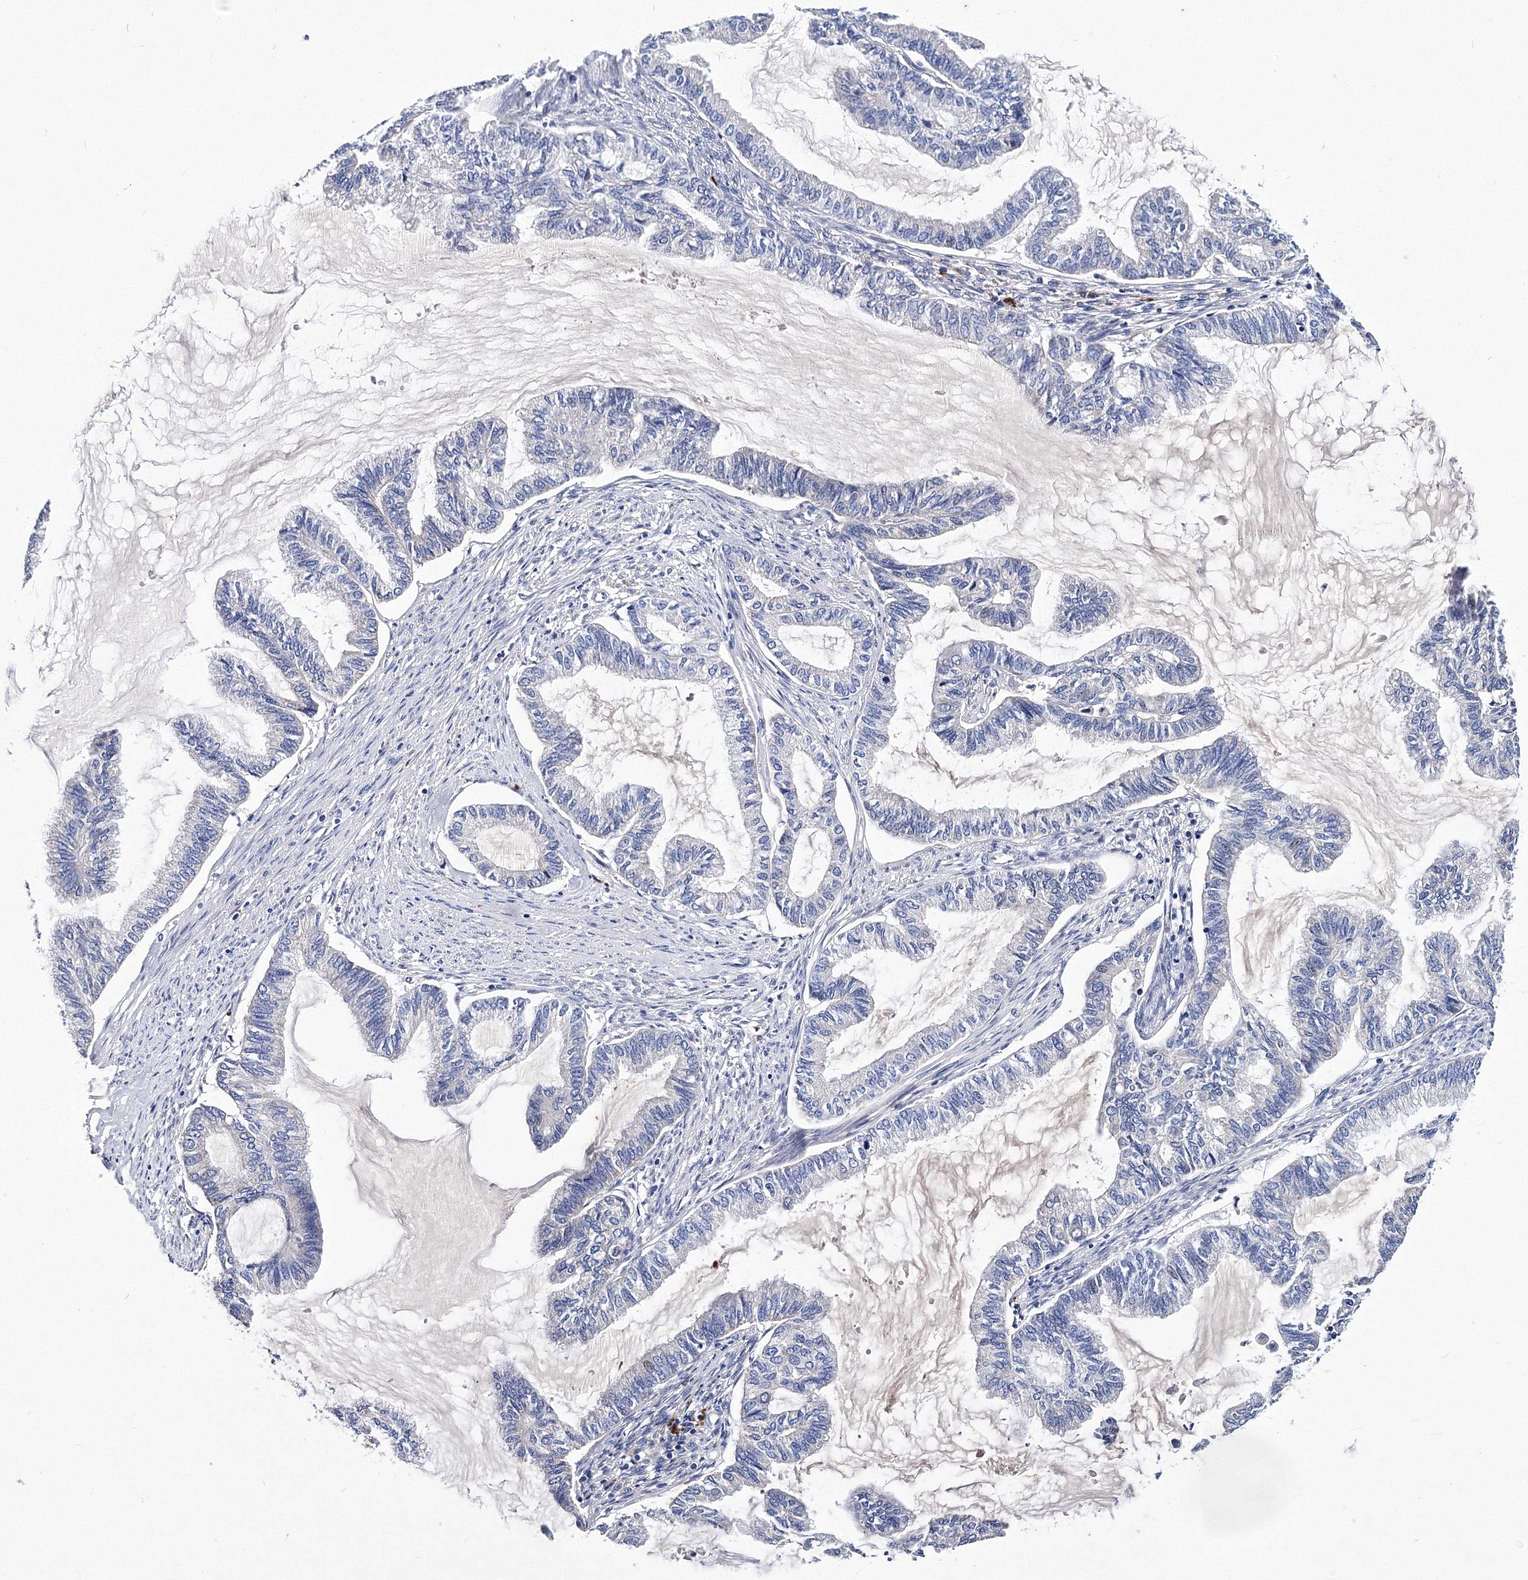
{"staining": {"intensity": "negative", "quantity": "none", "location": "none"}, "tissue": "endometrial cancer", "cell_type": "Tumor cells", "image_type": "cancer", "snomed": [{"axis": "morphology", "description": "Adenocarcinoma, NOS"}, {"axis": "topography", "description": "Endometrium"}], "caption": "High power microscopy photomicrograph of an immunohistochemistry photomicrograph of endometrial cancer (adenocarcinoma), revealing no significant positivity in tumor cells.", "gene": "TRPM2", "patient": {"sex": "female", "age": 86}}